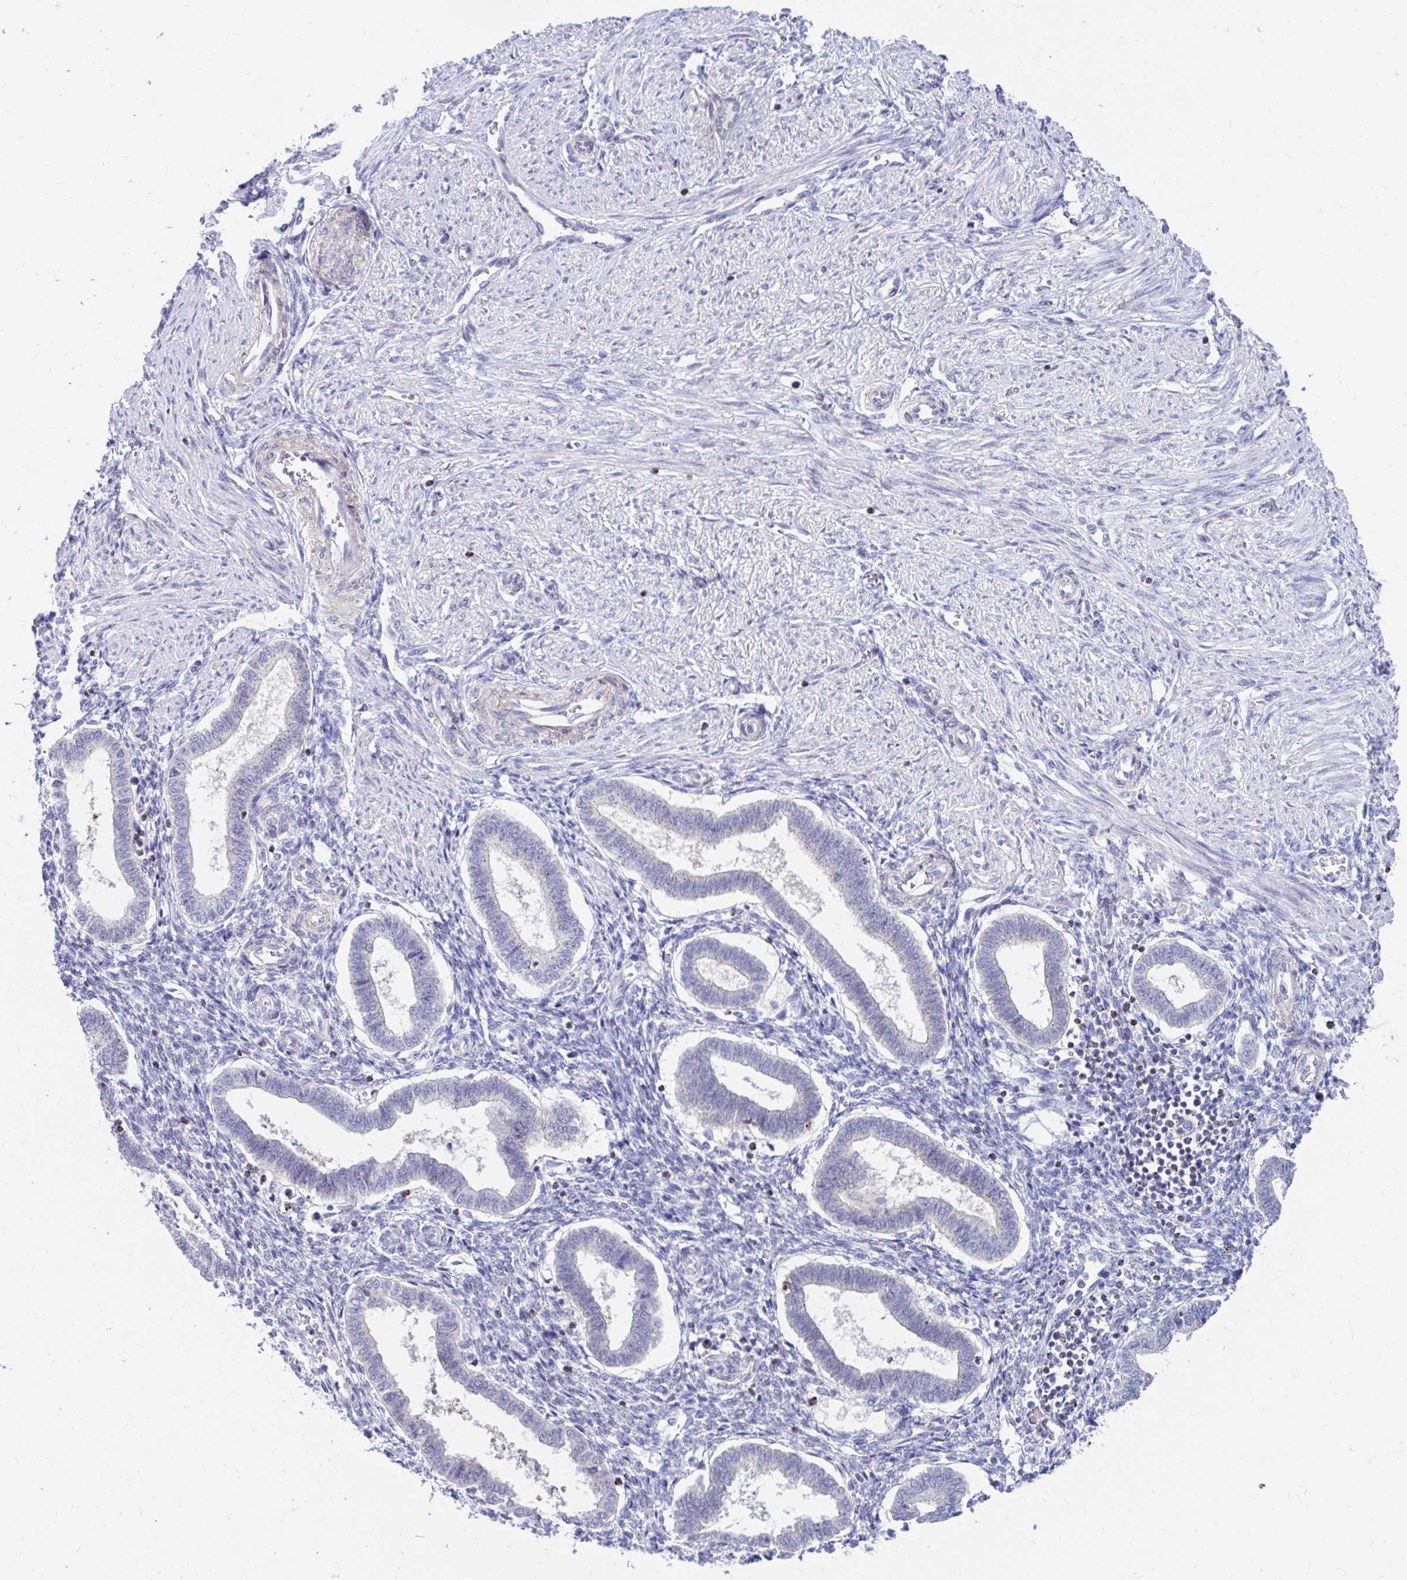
{"staining": {"intensity": "negative", "quantity": "none", "location": "none"}, "tissue": "endometrium", "cell_type": "Cells in endometrial stroma", "image_type": "normal", "snomed": [{"axis": "morphology", "description": "Normal tissue, NOS"}, {"axis": "topography", "description": "Endometrium"}], "caption": "A histopathology image of endometrium stained for a protein displays no brown staining in cells in endometrial stroma. (Immunohistochemistry, brightfield microscopy, high magnification).", "gene": "RADIL", "patient": {"sex": "female", "age": 24}}